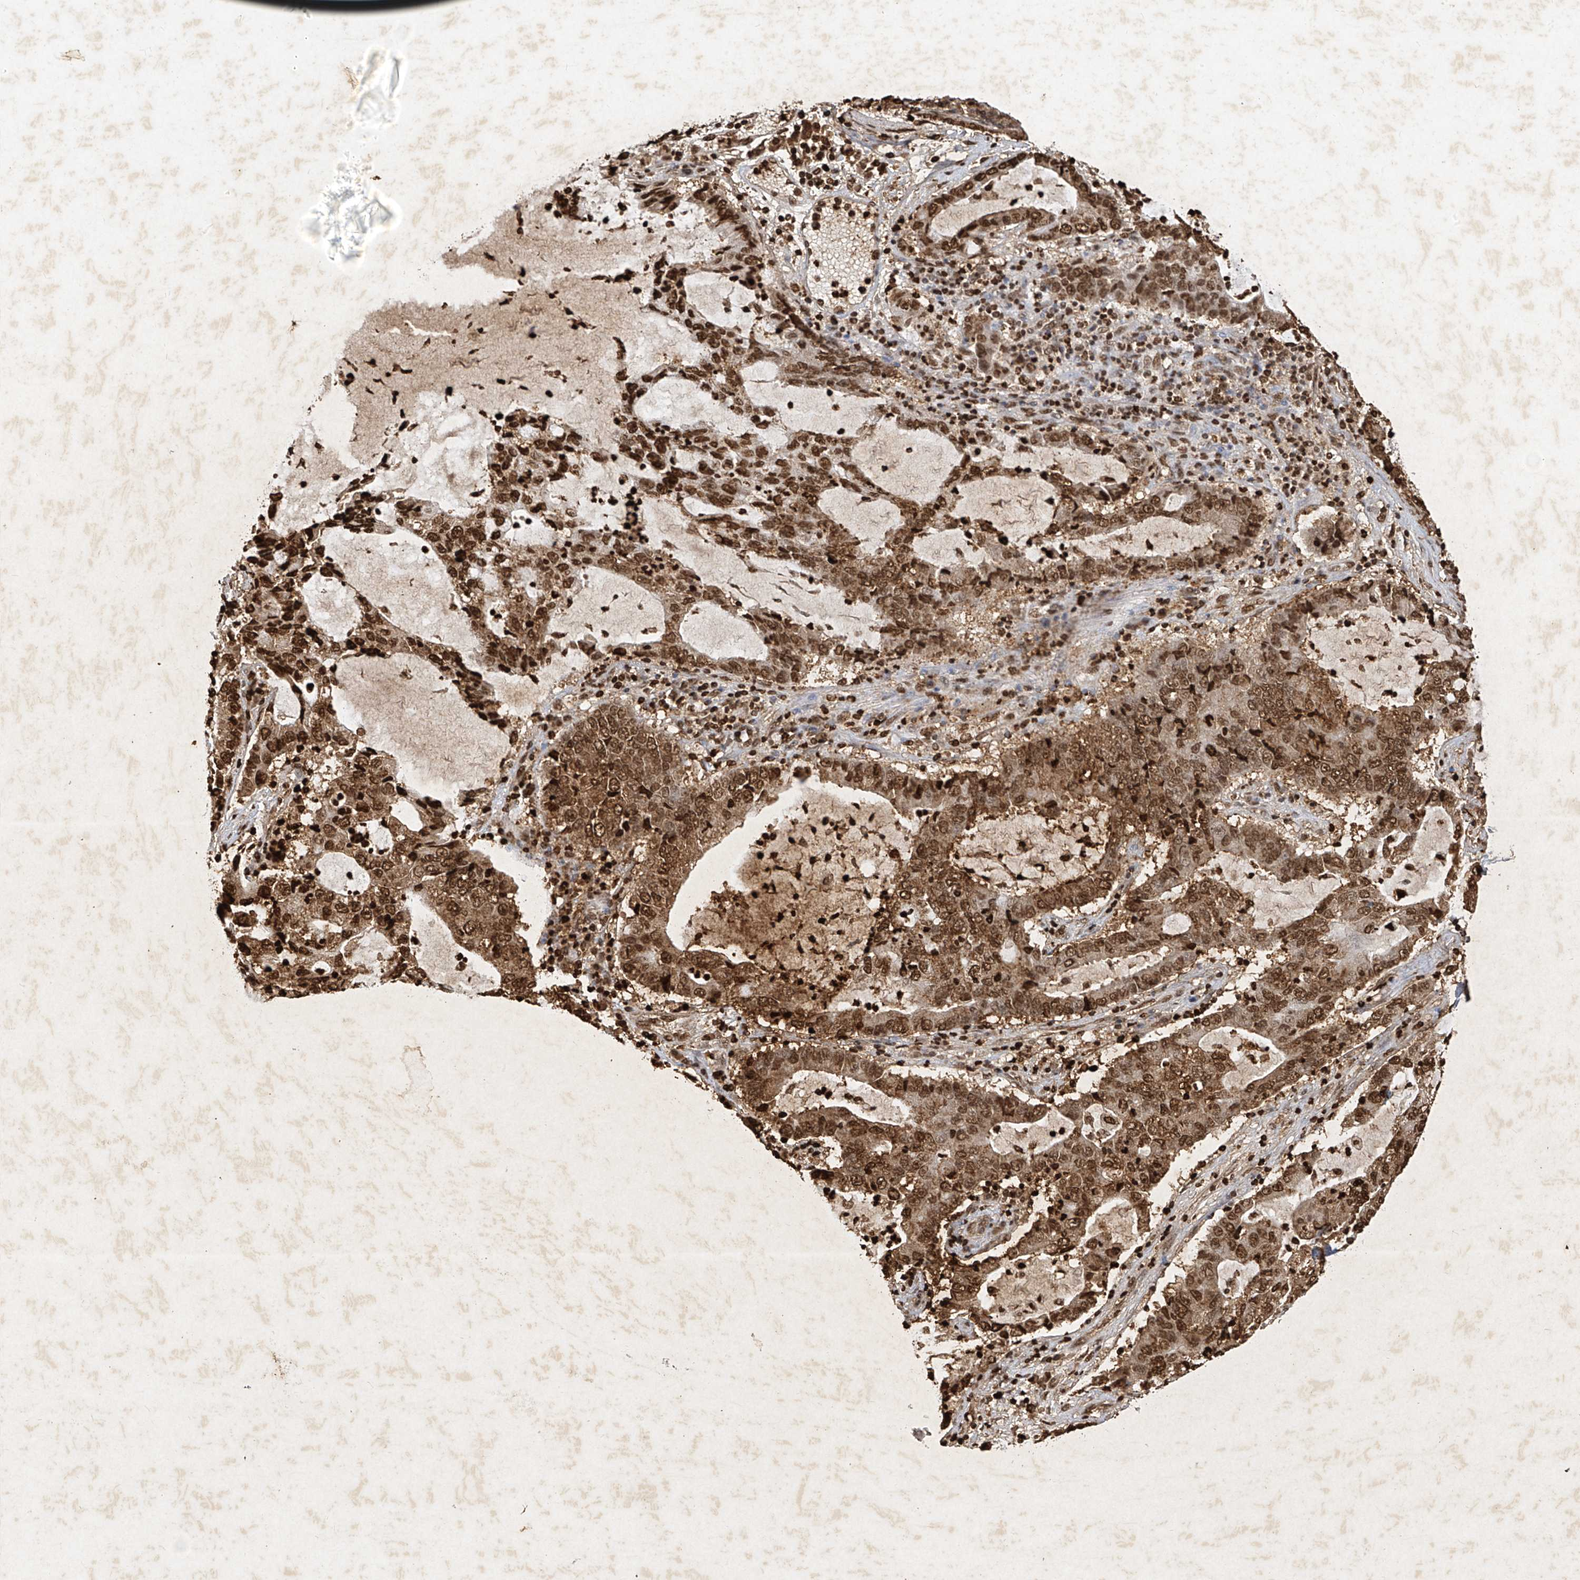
{"staining": {"intensity": "strong", "quantity": ">75%", "location": "cytoplasmic/membranous,nuclear"}, "tissue": "lung cancer", "cell_type": "Tumor cells", "image_type": "cancer", "snomed": [{"axis": "morphology", "description": "Adenocarcinoma, NOS"}, {"axis": "topography", "description": "Lung"}], "caption": "Tumor cells reveal high levels of strong cytoplasmic/membranous and nuclear expression in approximately >75% of cells in human lung adenocarcinoma. (DAB = brown stain, brightfield microscopy at high magnification).", "gene": "ATRIP", "patient": {"sex": "female", "age": 51}}